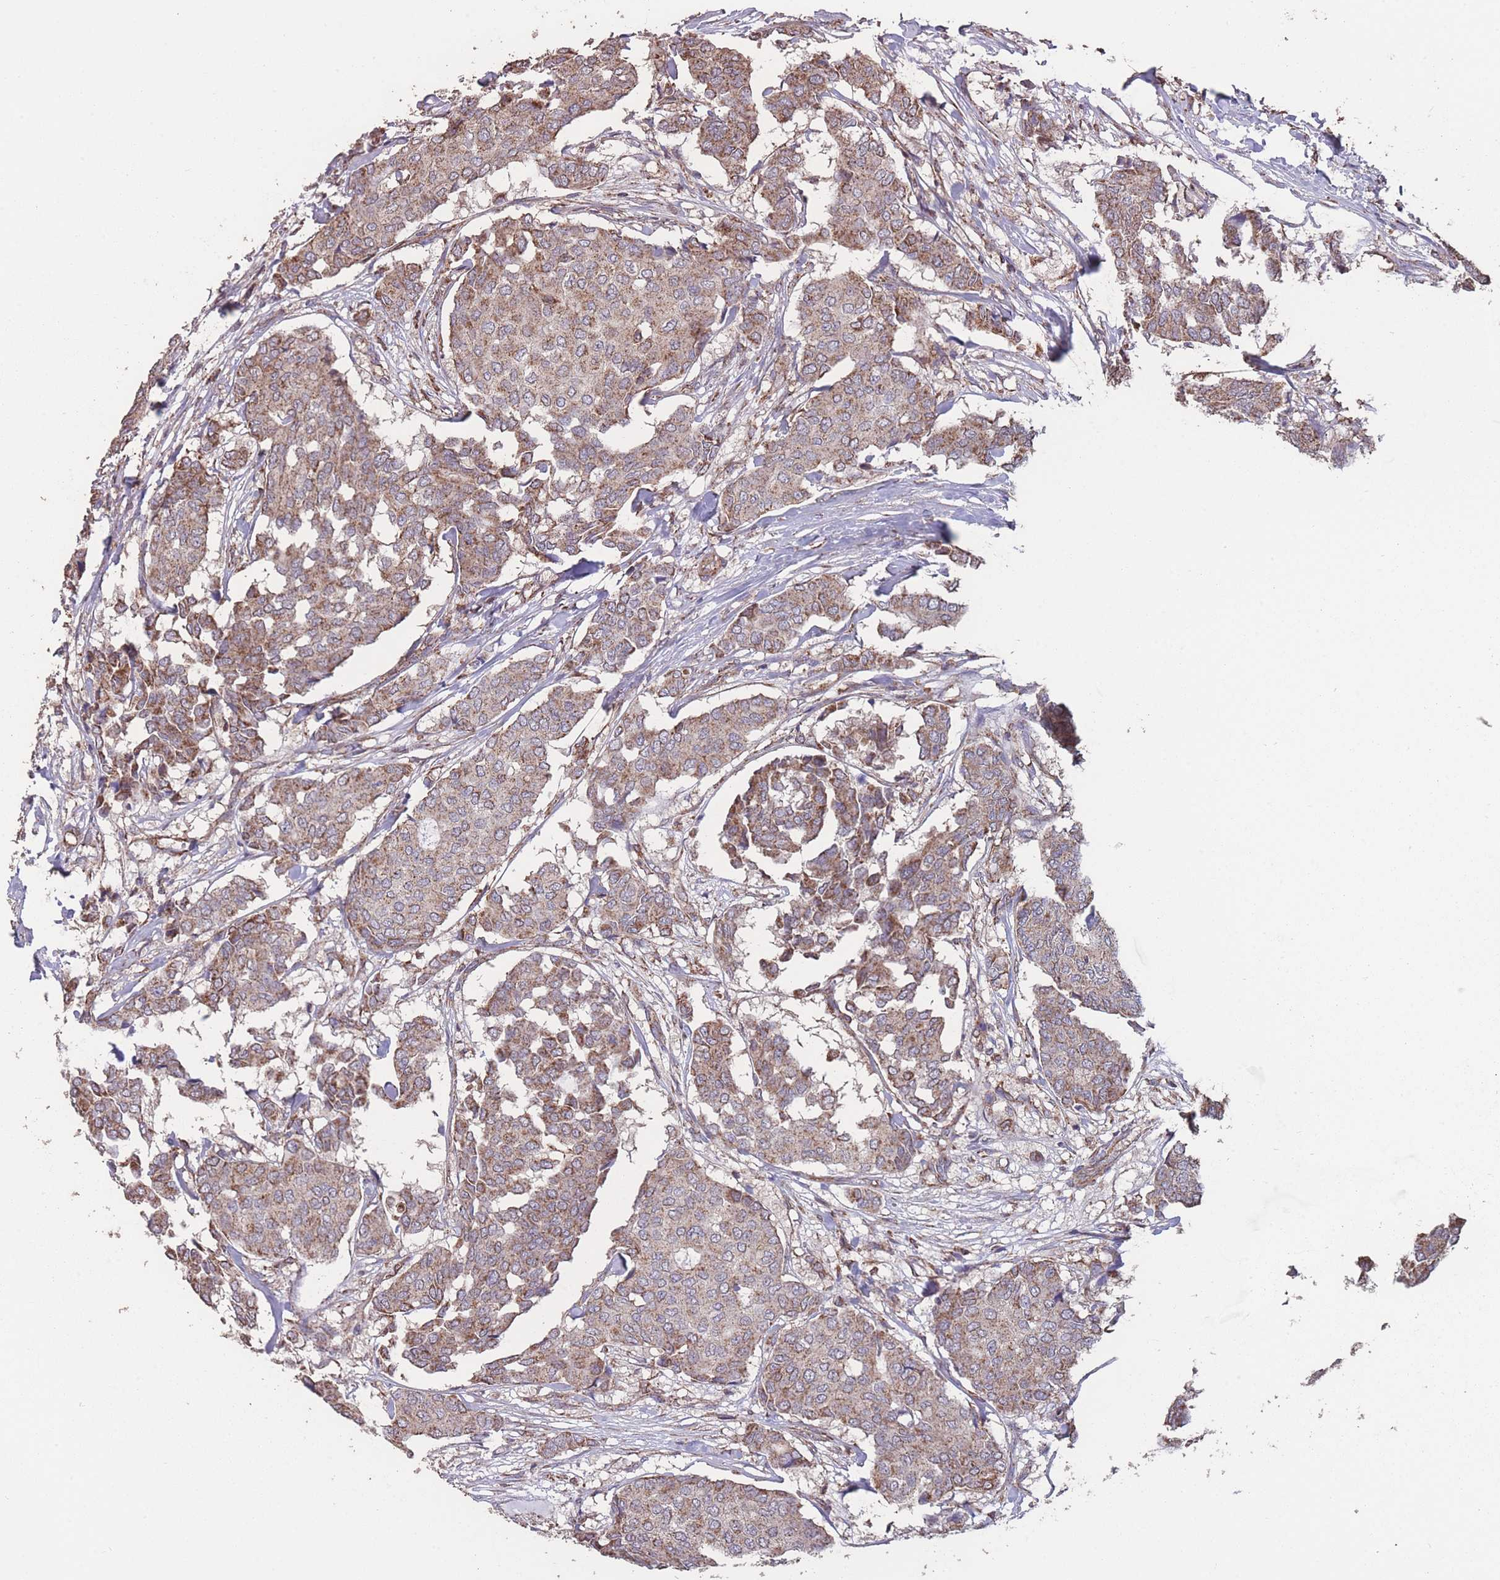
{"staining": {"intensity": "moderate", "quantity": ">75%", "location": "cytoplasmic/membranous"}, "tissue": "breast cancer", "cell_type": "Tumor cells", "image_type": "cancer", "snomed": [{"axis": "morphology", "description": "Duct carcinoma"}, {"axis": "topography", "description": "Breast"}], "caption": "A micrograph of invasive ductal carcinoma (breast) stained for a protein displays moderate cytoplasmic/membranous brown staining in tumor cells.", "gene": "NUDT21", "patient": {"sex": "female", "age": 75}}